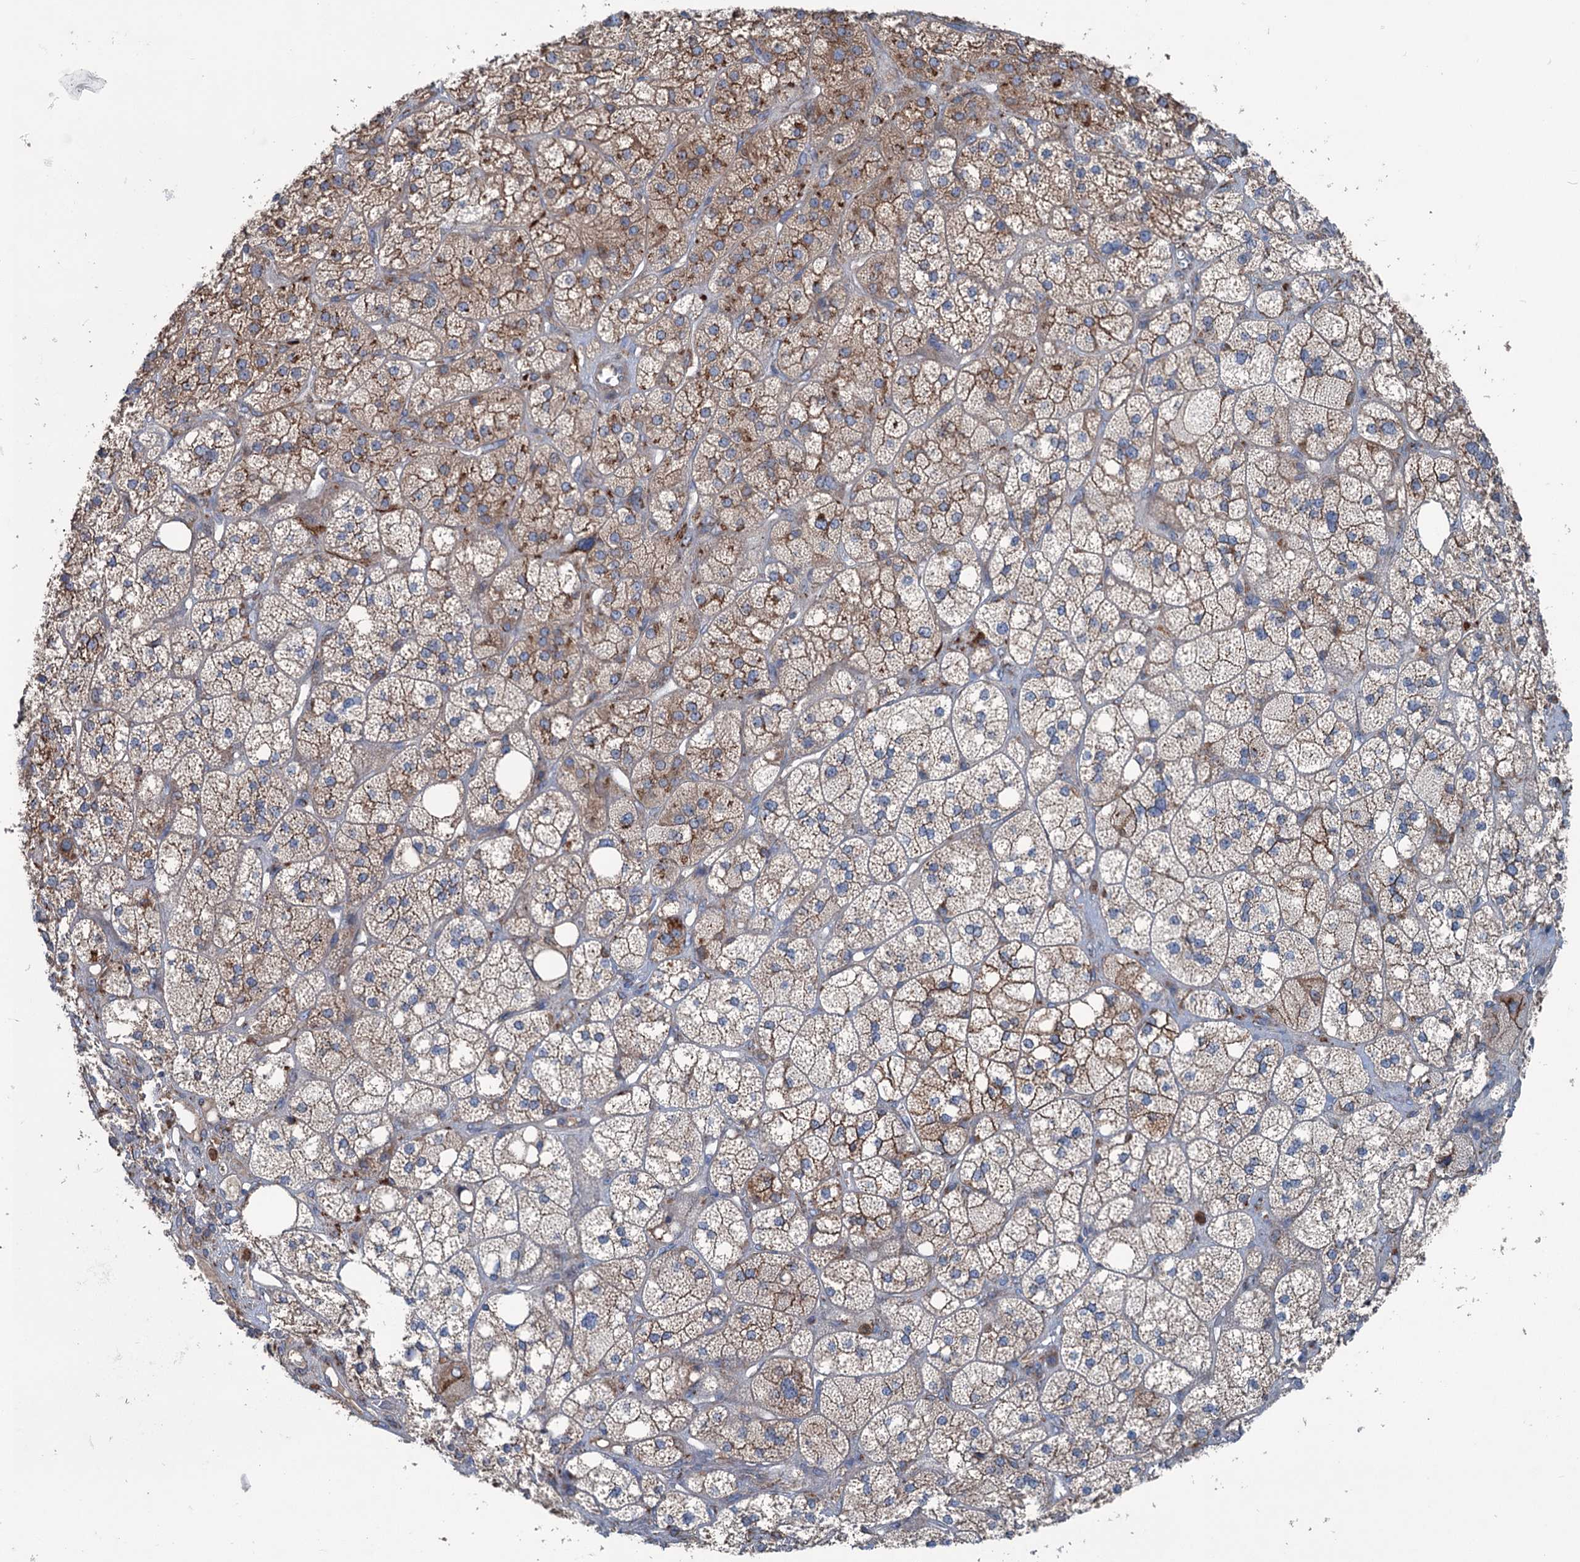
{"staining": {"intensity": "moderate", "quantity": "25%-75%", "location": "cytoplasmic/membranous"}, "tissue": "adrenal gland", "cell_type": "Glandular cells", "image_type": "normal", "snomed": [{"axis": "morphology", "description": "Normal tissue, NOS"}, {"axis": "topography", "description": "Adrenal gland"}], "caption": "High-magnification brightfield microscopy of unremarkable adrenal gland stained with DAB (3,3'-diaminobenzidine) (brown) and counterstained with hematoxylin (blue). glandular cells exhibit moderate cytoplasmic/membranous expression is identified in approximately25%-75% of cells.", "gene": "CALCOCO1", "patient": {"sex": "male", "age": 61}}